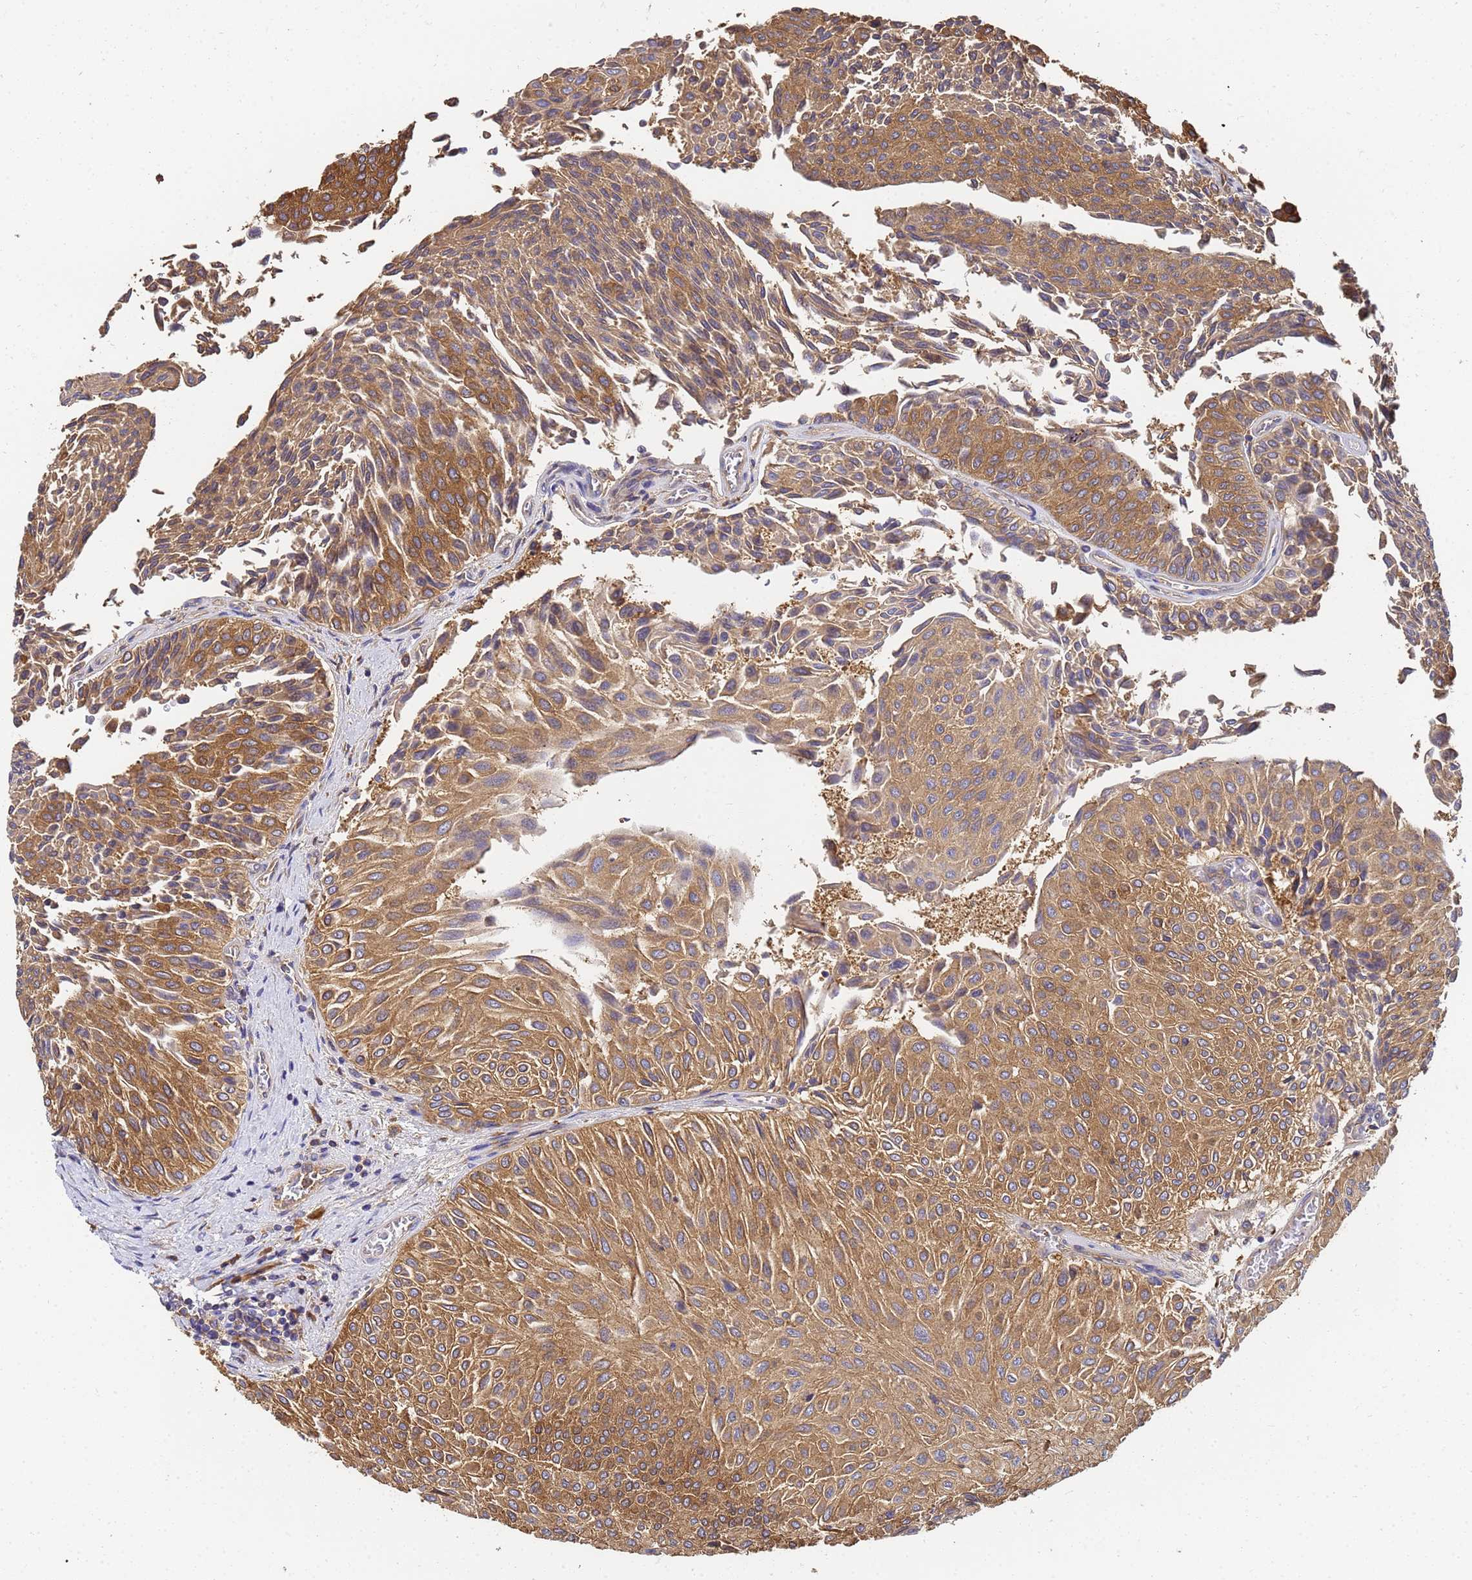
{"staining": {"intensity": "moderate", "quantity": ">75%", "location": "cytoplasmic/membranous"}, "tissue": "urothelial cancer", "cell_type": "Tumor cells", "image_type": "cancer", "snomed": [{"axis": "morphology", "description": "Urothelial carcinoma, Low grade"}, {"axis": "topography", "description": "Urinary bladder"}], "caption": "Immunohistochemistry (IHC) of low-grade urothelial carcinoma displays medium levels of moderate cytoplasmic/membranous positivity in approximately >75% of tumor cells. The protein of interest is stained brown, and the nuclei are stained in blue (DAB (3,3'-diaminobenzidine) IHC with brightfield microscopy, high magnification).", "gene": "NME1-NME2", "patient": {"sex": "male", "age": 78}}